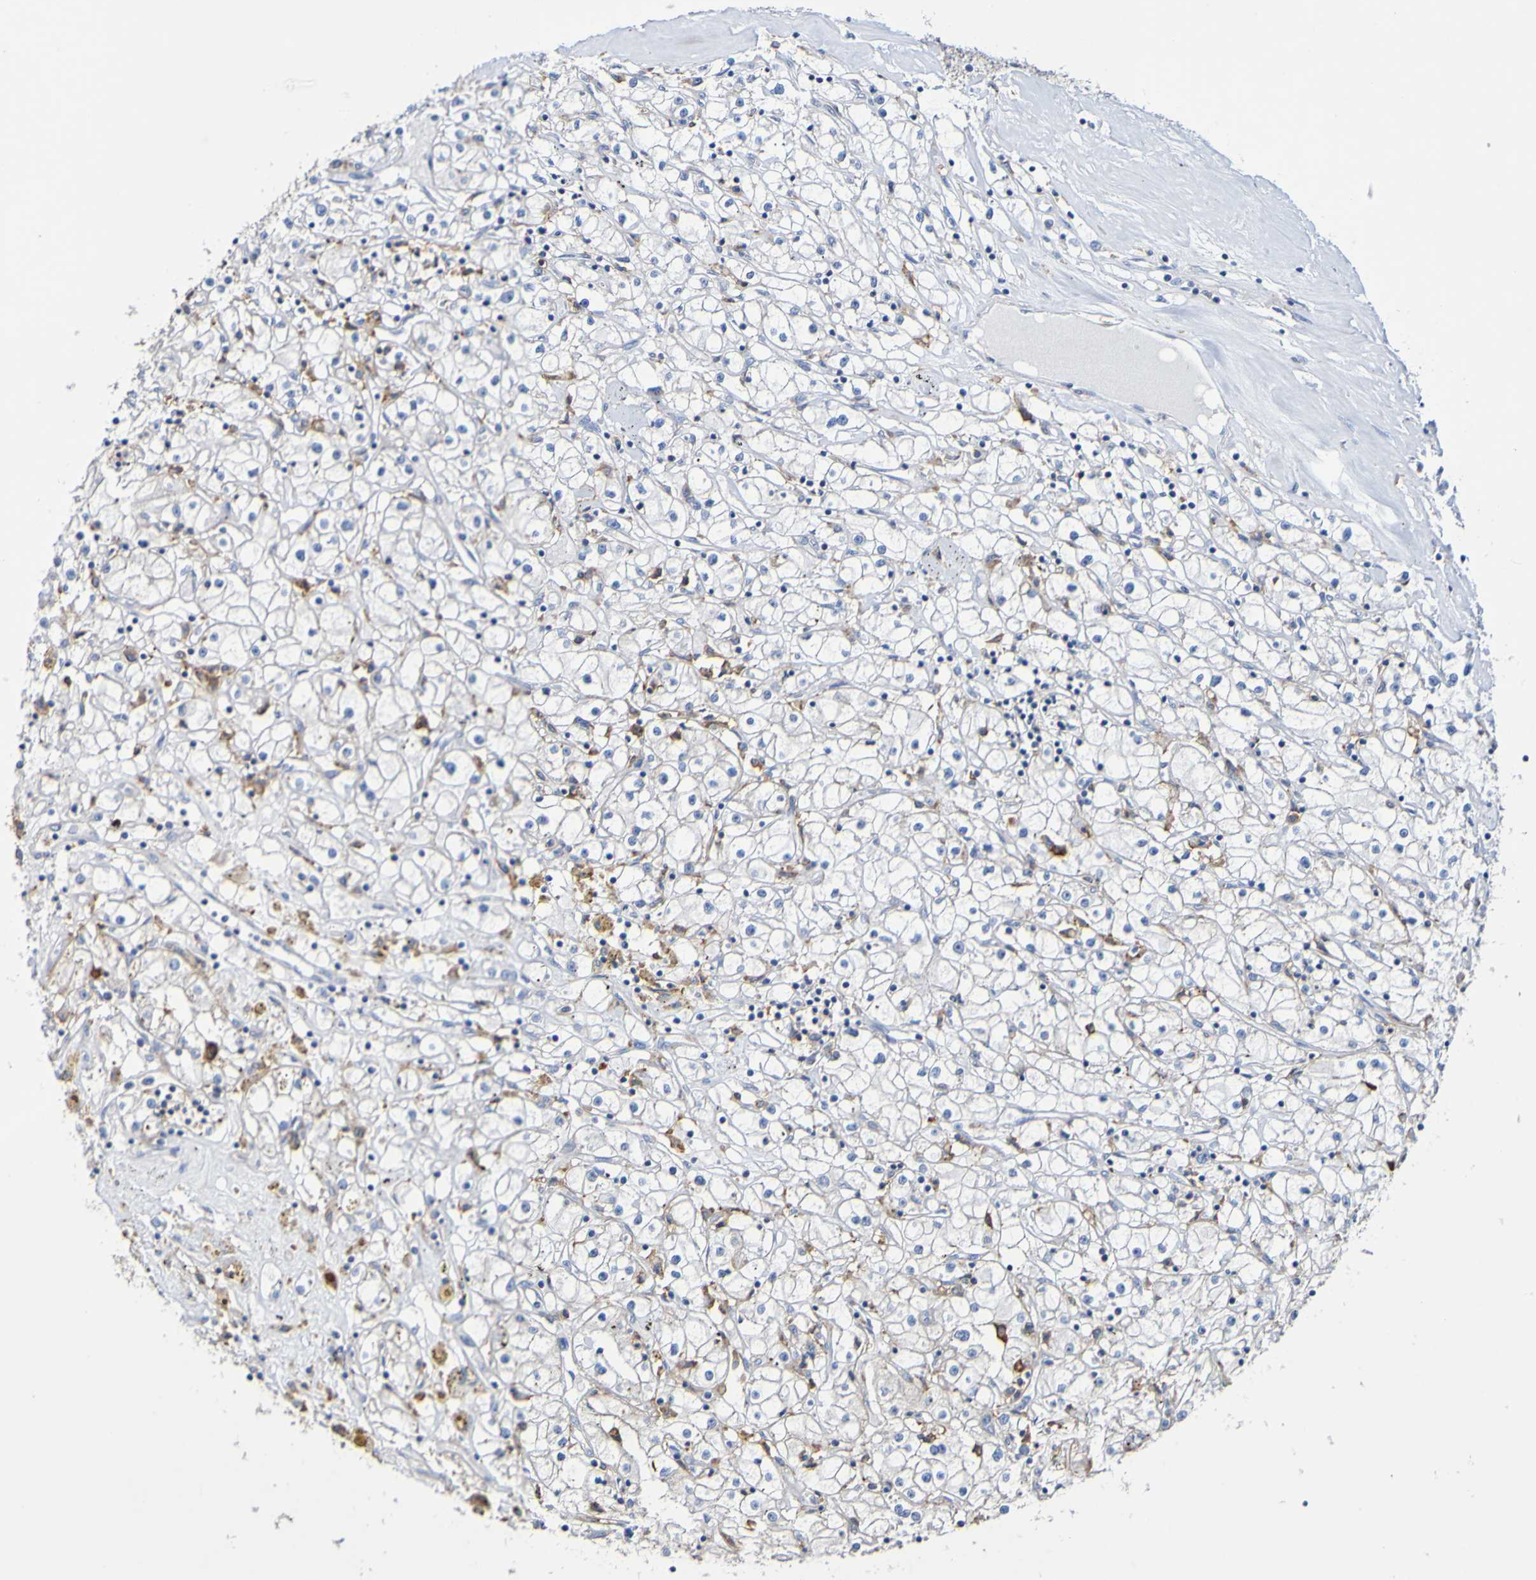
{"staining": {"intensity": "negative", "quantity": "none", "location": "none"}, "tissue": "renal cancer", "cell_type": "Tumor cells", "image_type": "cancer", "snomed": [{"axis": "morphology", "description": "Adenocarcinoma, NOS"}, {"axis": "topography", "description": "Kidney"}], "caption": "Protein analysis of renal cancer (adenocarcinoma) reveals no significant staining in tumor cells.", "gene": "SLC3A2", "patient": {"sex": "male", "age": 56}}